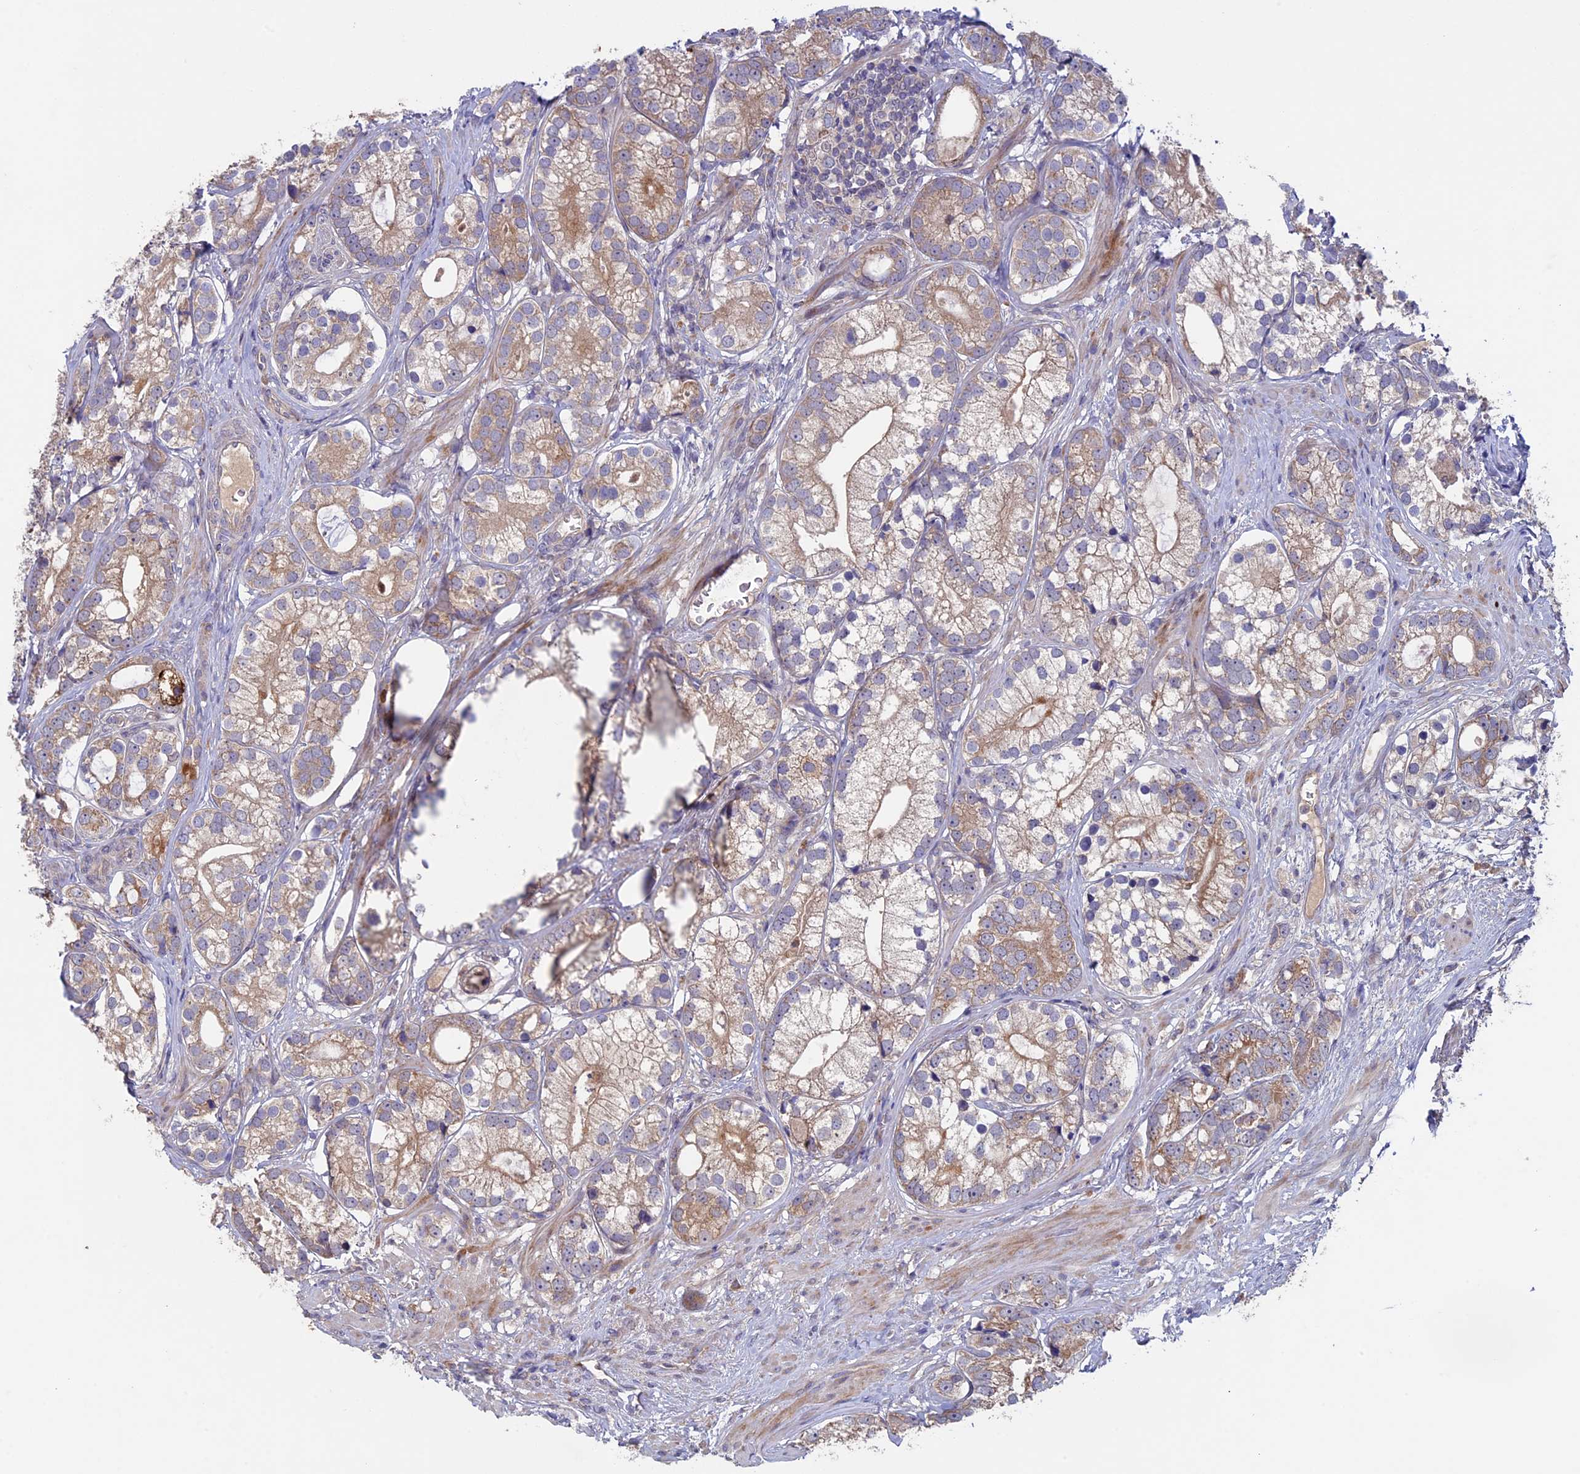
{"staining": {"intensity": "moderate", "quantity": "<25%", "location": "cytoplasmic/membranous"}, "tissue": "prostate cancer", "cell_type": "Tumor cells", "image_type": "cancer", "snomed": [{"axis": "morphology", "description": "Adenocarcinoma, High grade"}, {"axis": "topography", "description": "Prostate"}], "caption": "Protein expression analysis of prostate high-grade adenocarcinoma reveals moderate cytoplasmic/membranous positivity in approximately <25% of tumor cells.", "gene": "RCCD1", "patient": {"sex": "male", "age": 75}}